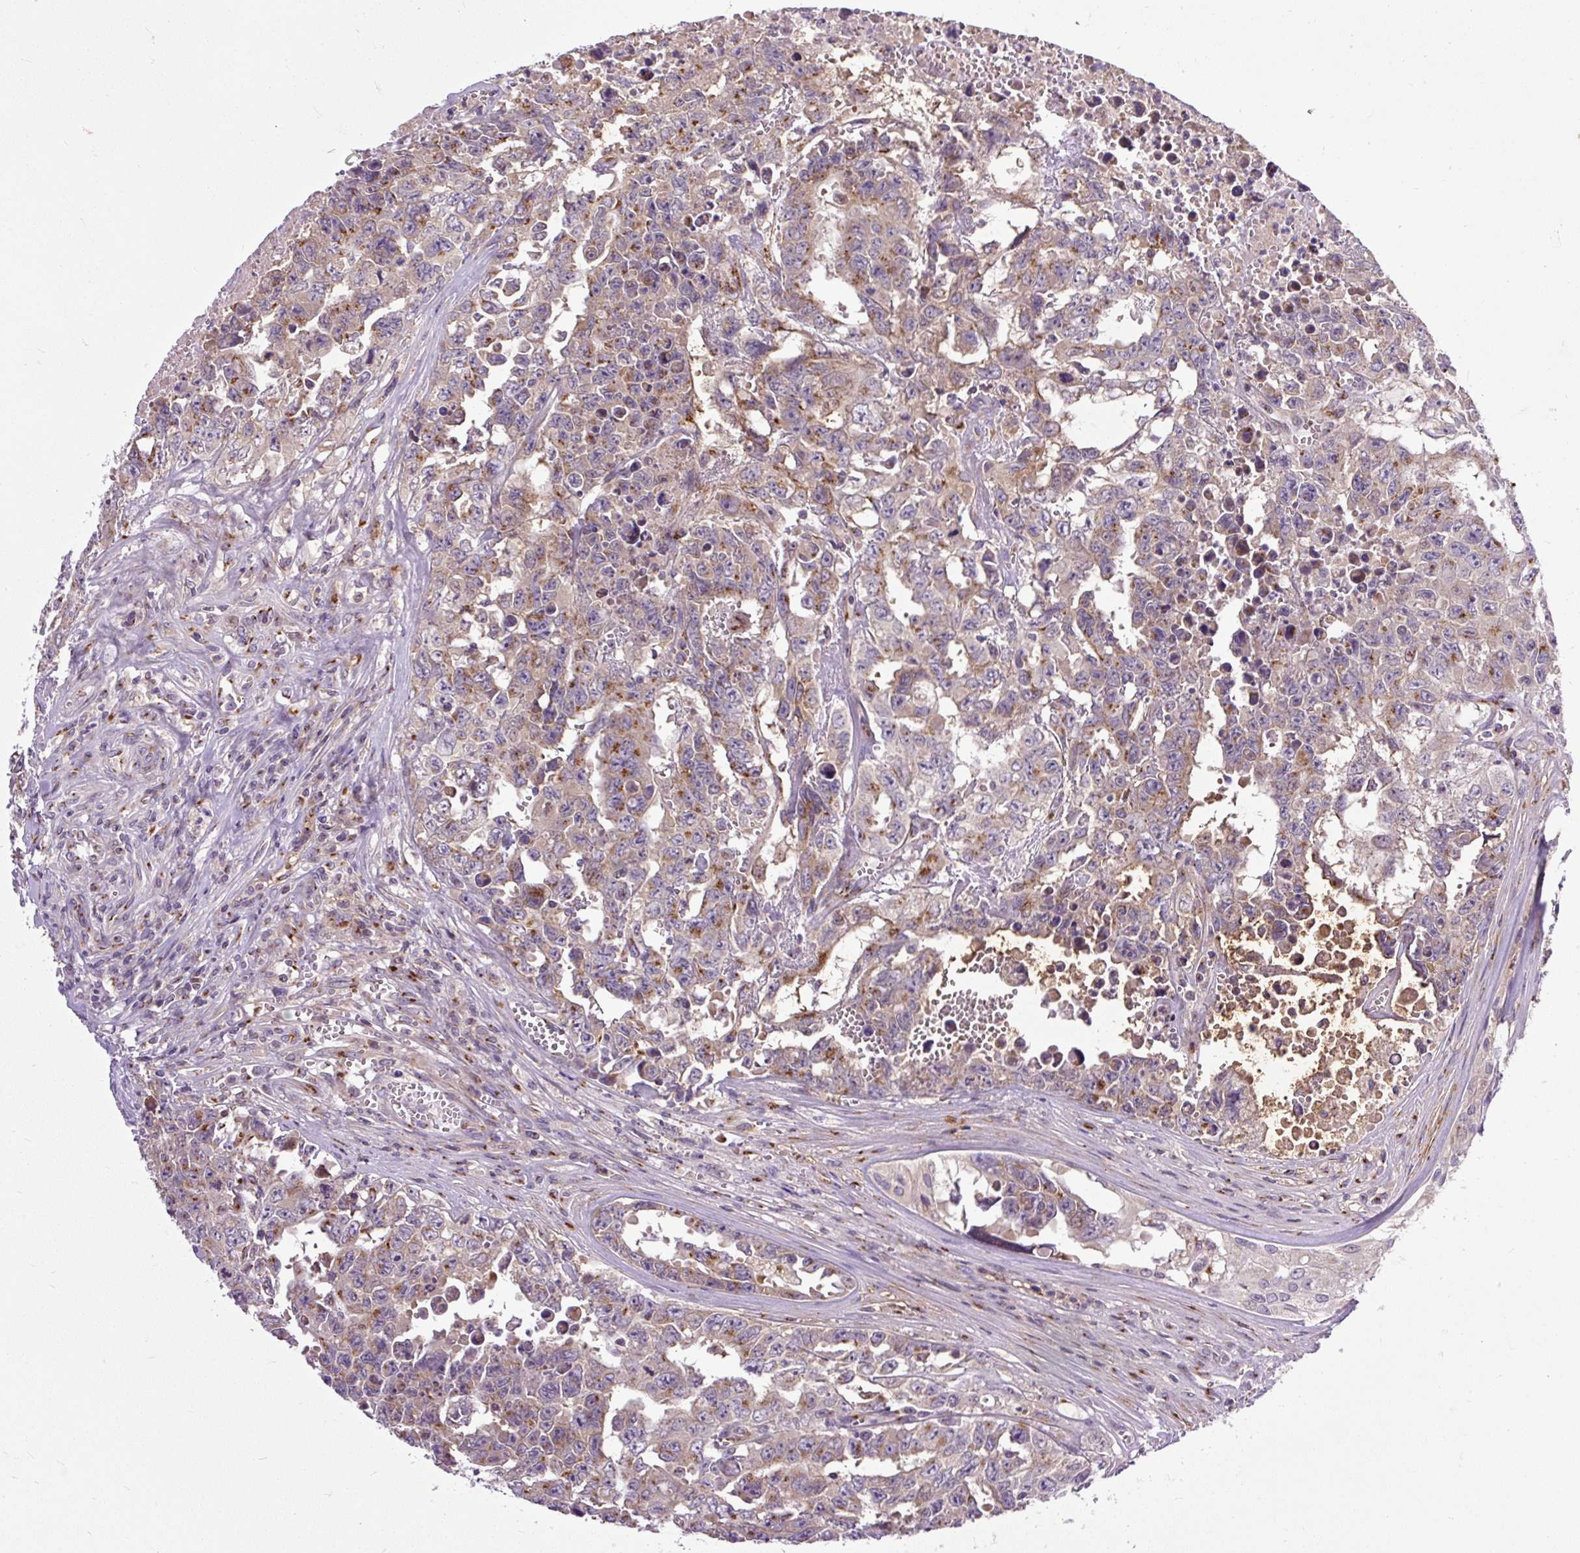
{"staining": {"intensity": "moderate", "quantity": "<25%", "location": "cytoplasmic/membranous"}, "tissue": "testis cancer", "cell_type": "Tumor cells", "image_type": "cancer", "snomed": [{"axis": "morphology", "description": "Carcinoma, Embryonal, NOS"}, {"axis": "topography", "description": "Testis"}], "caption": "Brown immunohistochemical staining in testis embryonal carcinoma shows moderate cytoplasmic/membranous expression in approximately <25% of tumor cells.", "gene": "MSMP", "patient": {"sex": "male", "age": 24}}